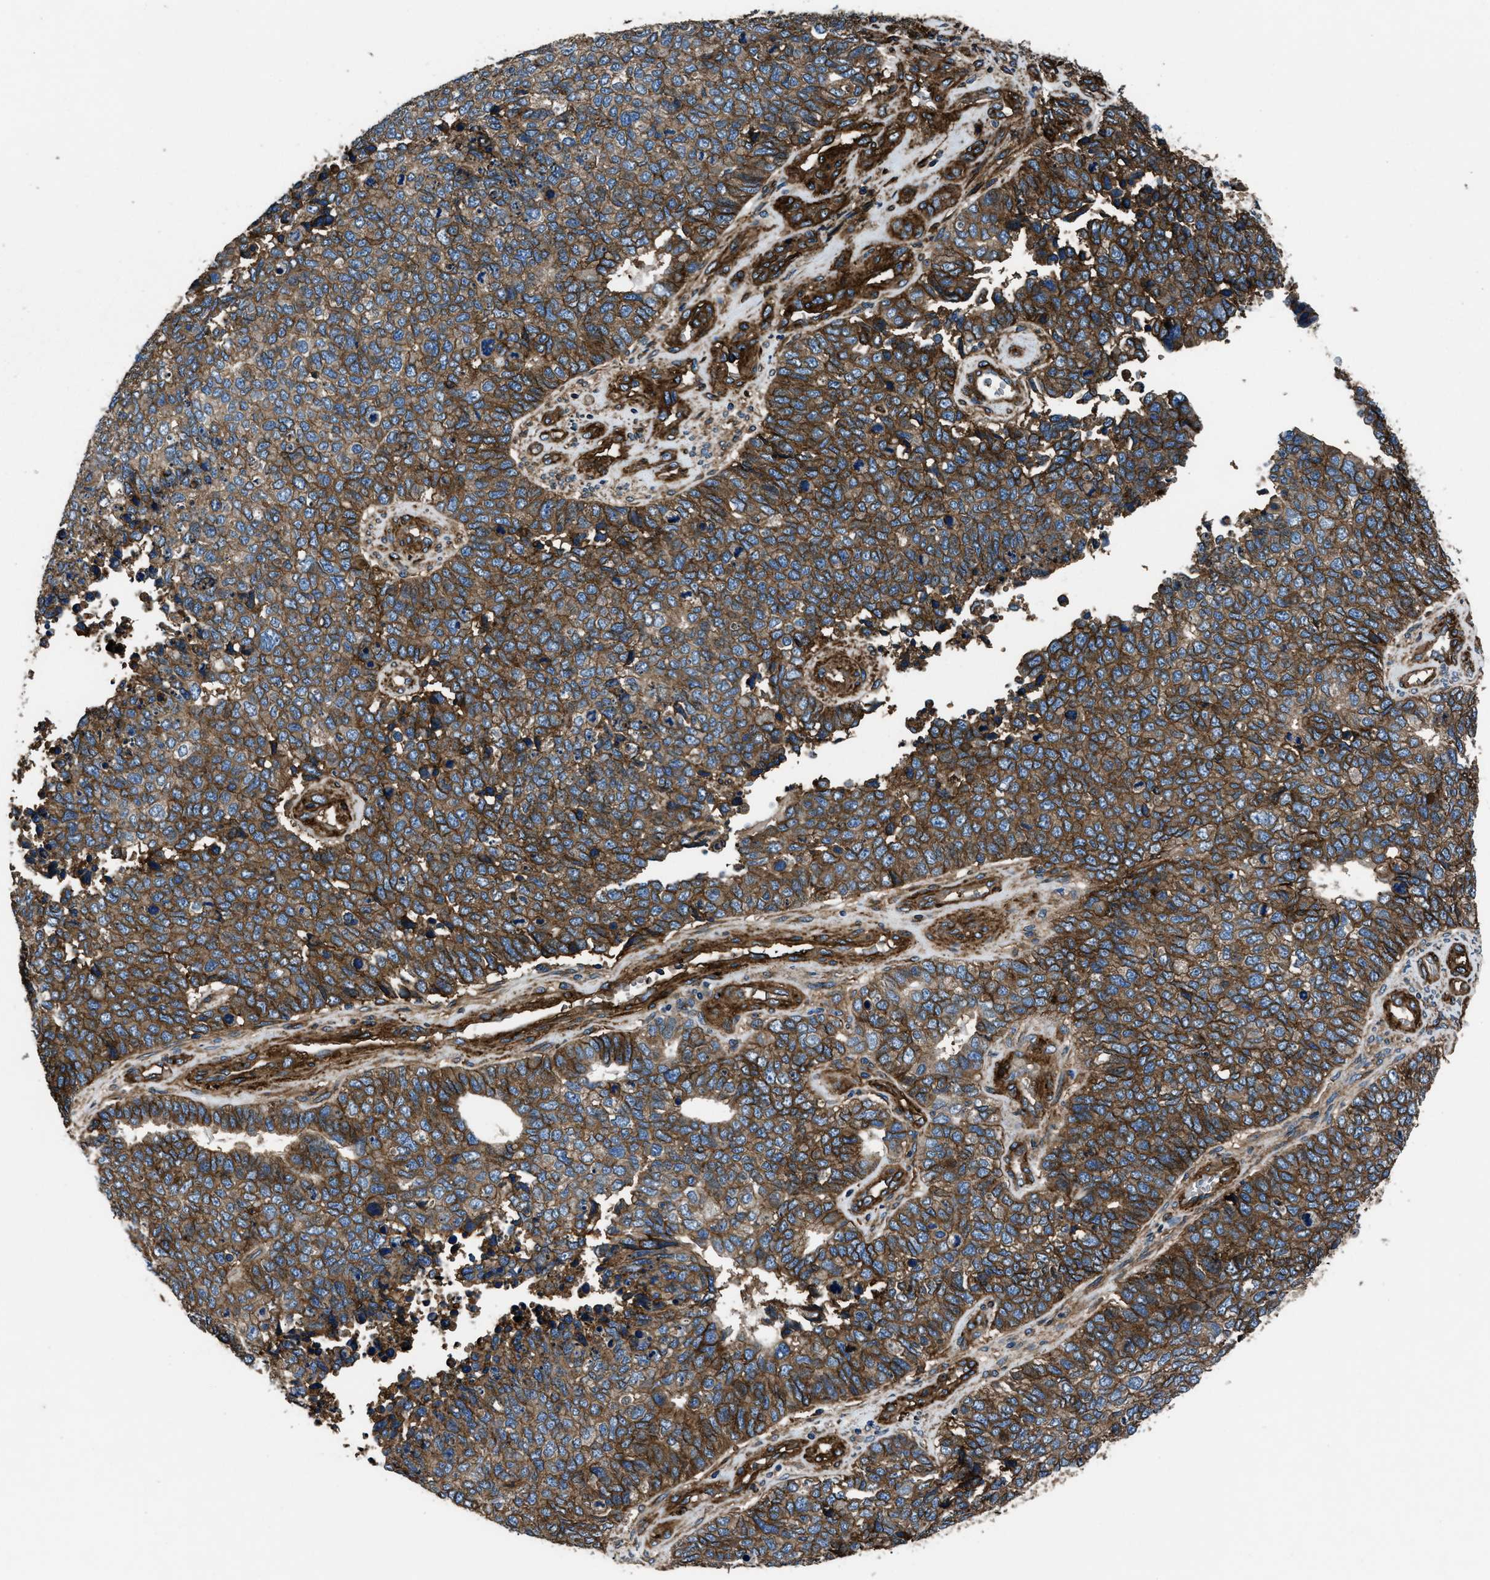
{"staining": {"intensity": "moderate", "quantity": ">75%", "location": "cytoplasmic/membranous"}, "tissue": "cervical cancer", "cell_type": "Tumor cells", "image_type": "cancer", "snomed": [{"axis": "morphology", "description": "Squamous cell carcinoma, NOS"}, {"axis": "topography", "description": "Cervix"}], "caption": "Human cervical squamous cell carcinoma stained for a protein (brown) reveals moderate cytoplasmic/membranous positive staining in about >75% of tumor cells.", "gene": "CD276", "patient": {"sex": "female", "age": 63}}